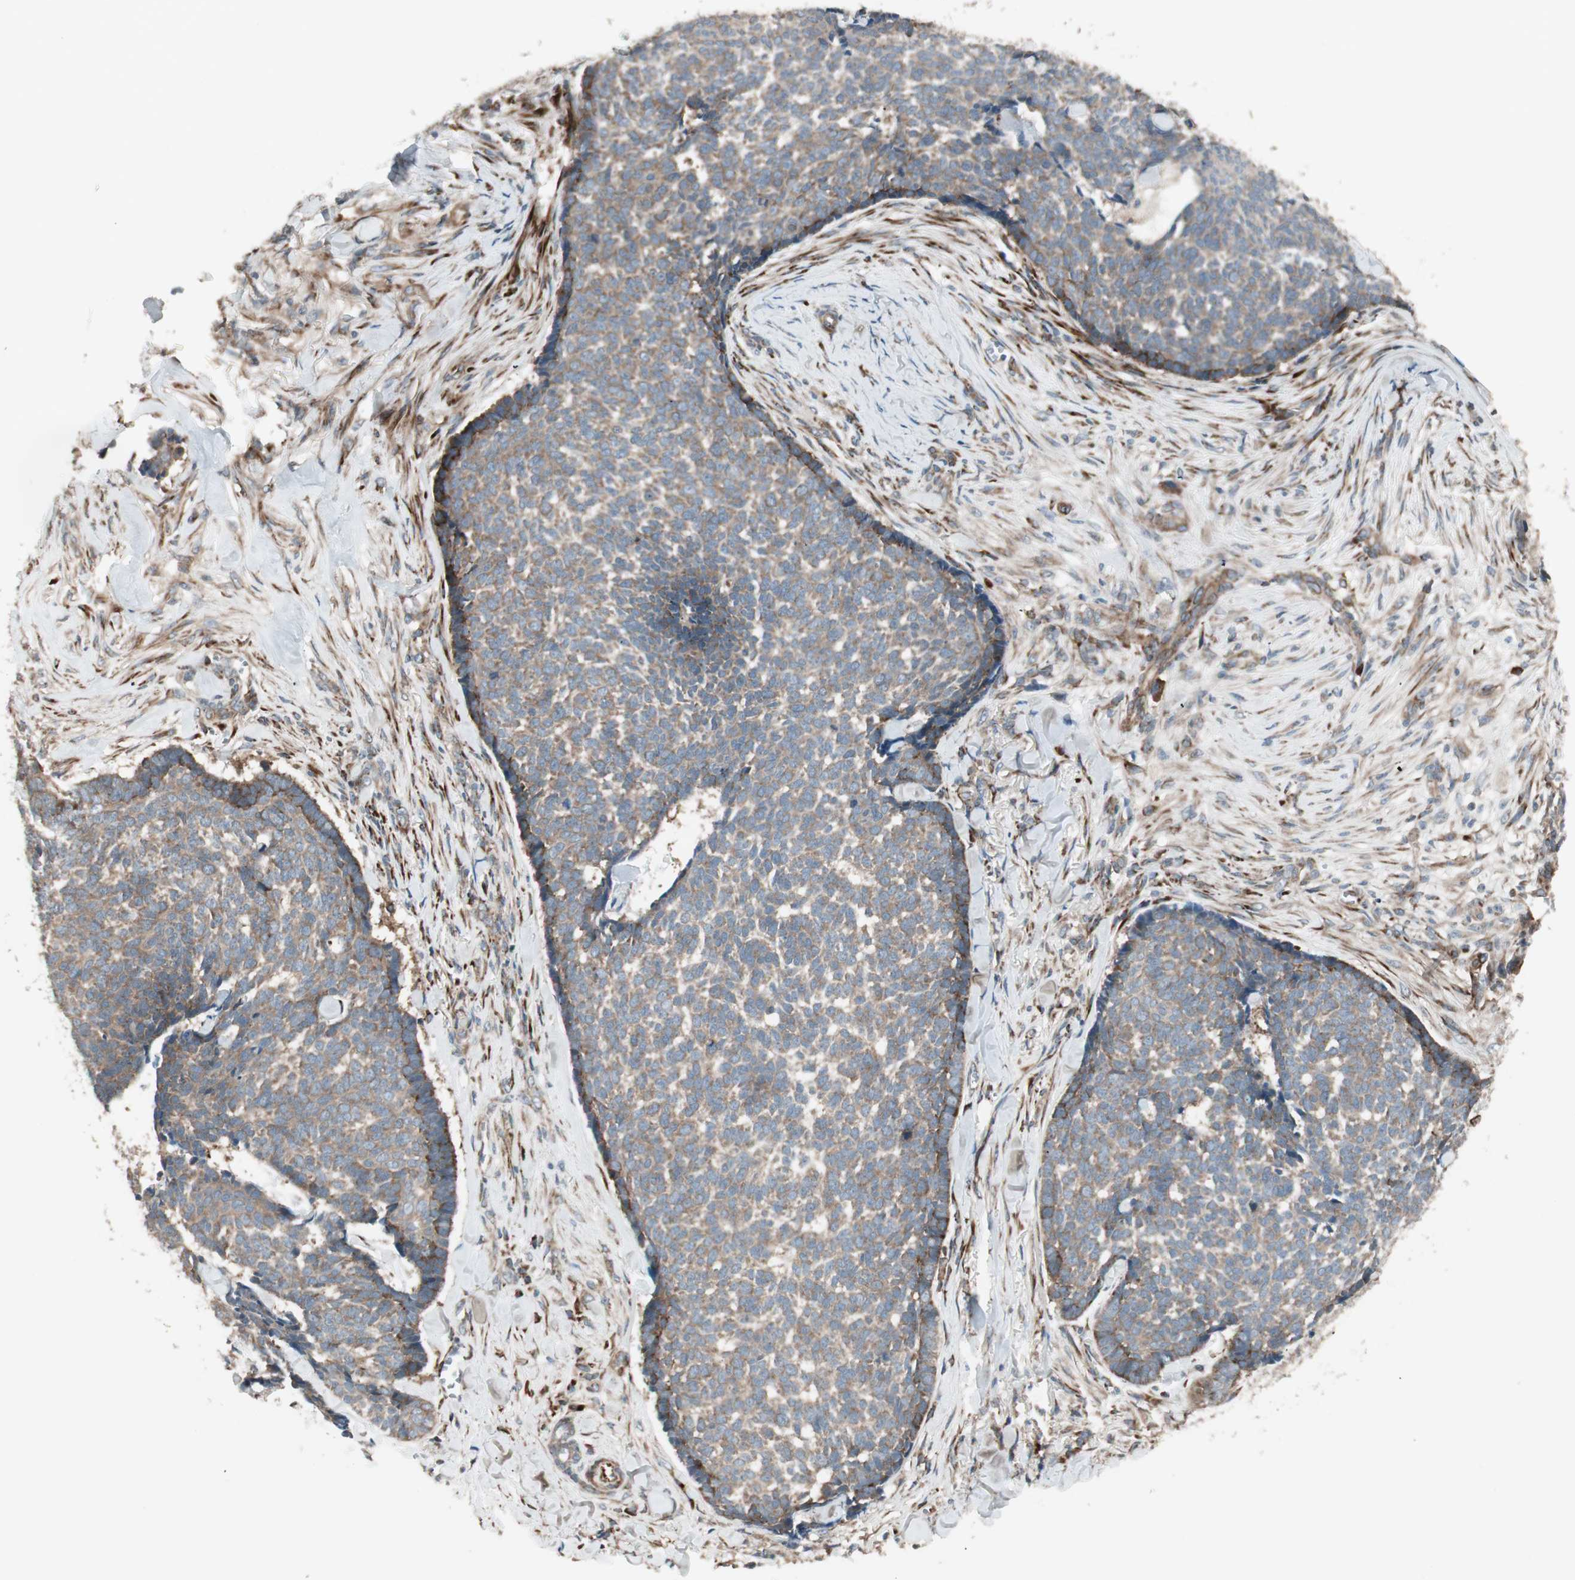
{"staining": {"intensity": "weak", "quantity": ">75%", "location": "cytoplasmic/membranous"}, "tissue": "skin cancer", "cell_type": "Tumor cells", "image_type": "cancer", "snomed": [{"axis": "morphology", "description": "Basal cell carcinoma"}, {"axis": "topography", "description": "Skin"}], "caption": "Skin cancer stained with a brown dye shows weak cytoplasmic/membranous positive expression in about >75% of tumor cells.", "gene": "PPP2R5E", "patient": {"sex": "male", "age": 84}}